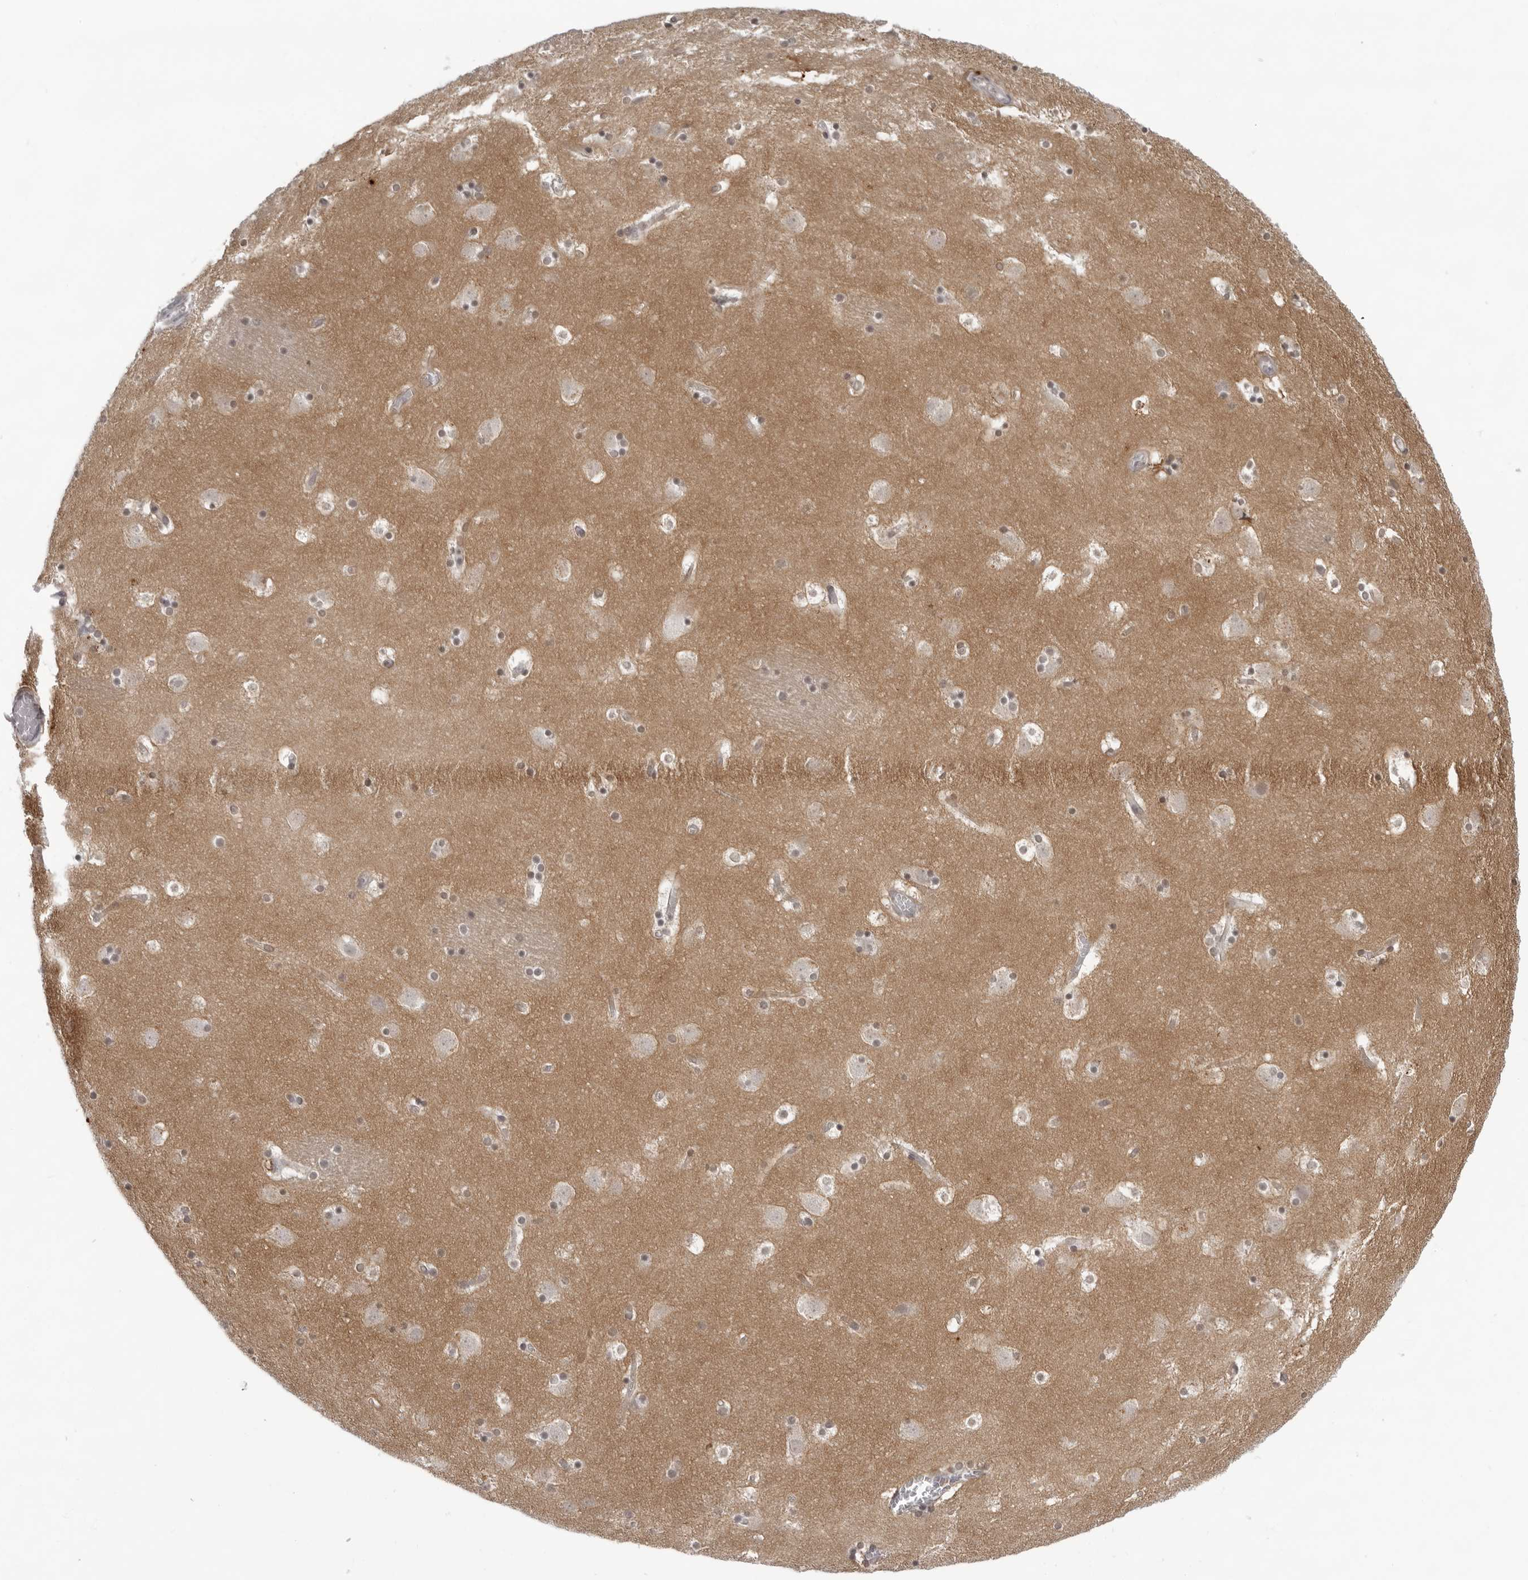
{"staining": {"intensity": "moderate", "quantity": "<25%", "location": "cytoplasmic/membranous"}, "tissue": "caudate", "cell_type": "Glial cells", "image_type": "normal", "snomed": [{"axis": "morphology", "description": "Normal tissue, NOS"}, {"axis": "topography", "description": "Lateral ventricle wall"}], "caption": "Caudate stained with immunohistochemistry displays moderate cytoplasmic/membranous positivity in about <25% of glial cells.", "gene": "NTM", "patient": {"sex": "male", "age": 45}}